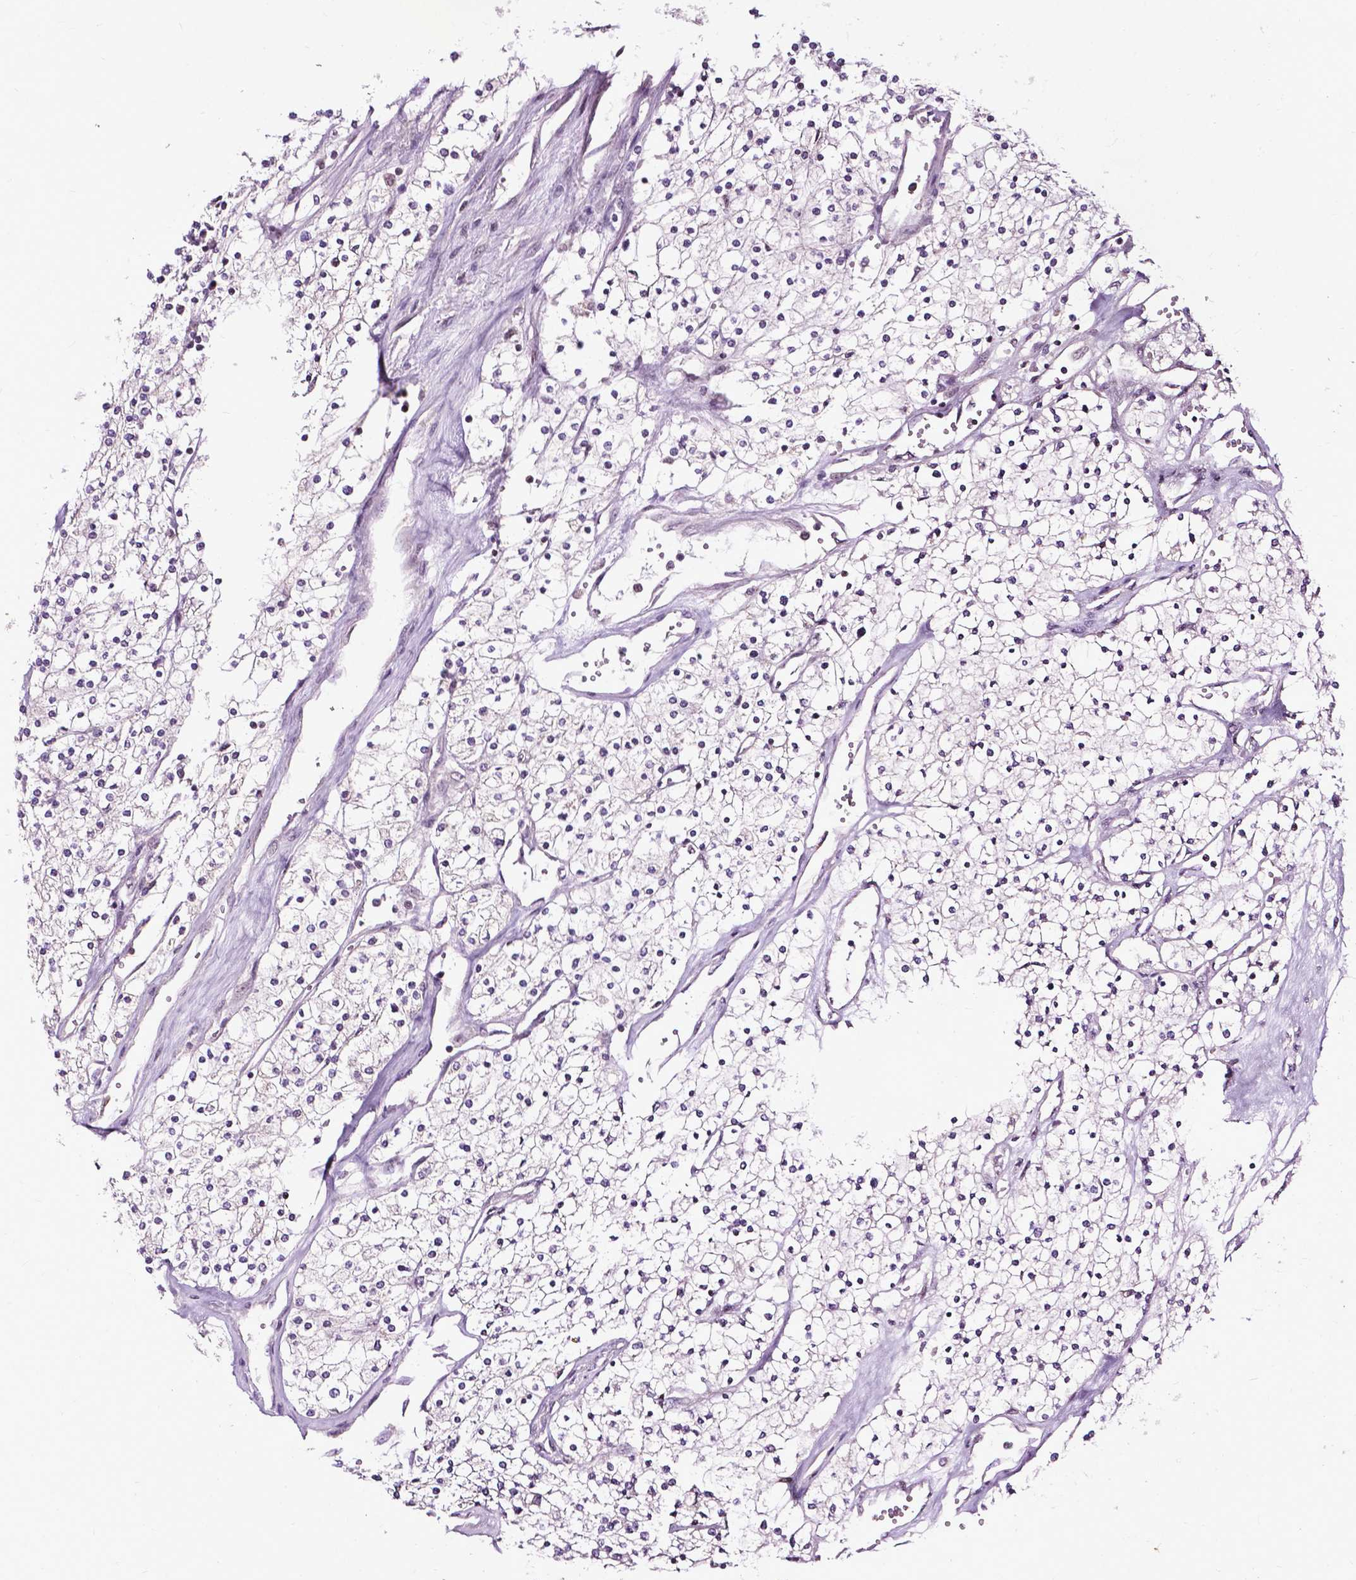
{"staining": {"intensity": "negative", "quantity": "none", "location": "none"}, "tissue": "renal cancer", "cell_type": "Tumor cells", "image_type": "cancer", "snomed": [{"axis": "morphology", "description": "Adenocarcinoma, NOS"}, {"axis": "topography", "description": "Kidney"}], "caption": "High magnification brightfield microscopy of renal adenocarcinoma stained with DAB (3,3'-diaminobenzidine) (brown) and counterstained with hematoxylin (blue): tumor cells show no significant staining.", "gene": "EAF1", "patient": {"sex": "male", "age": 80}}